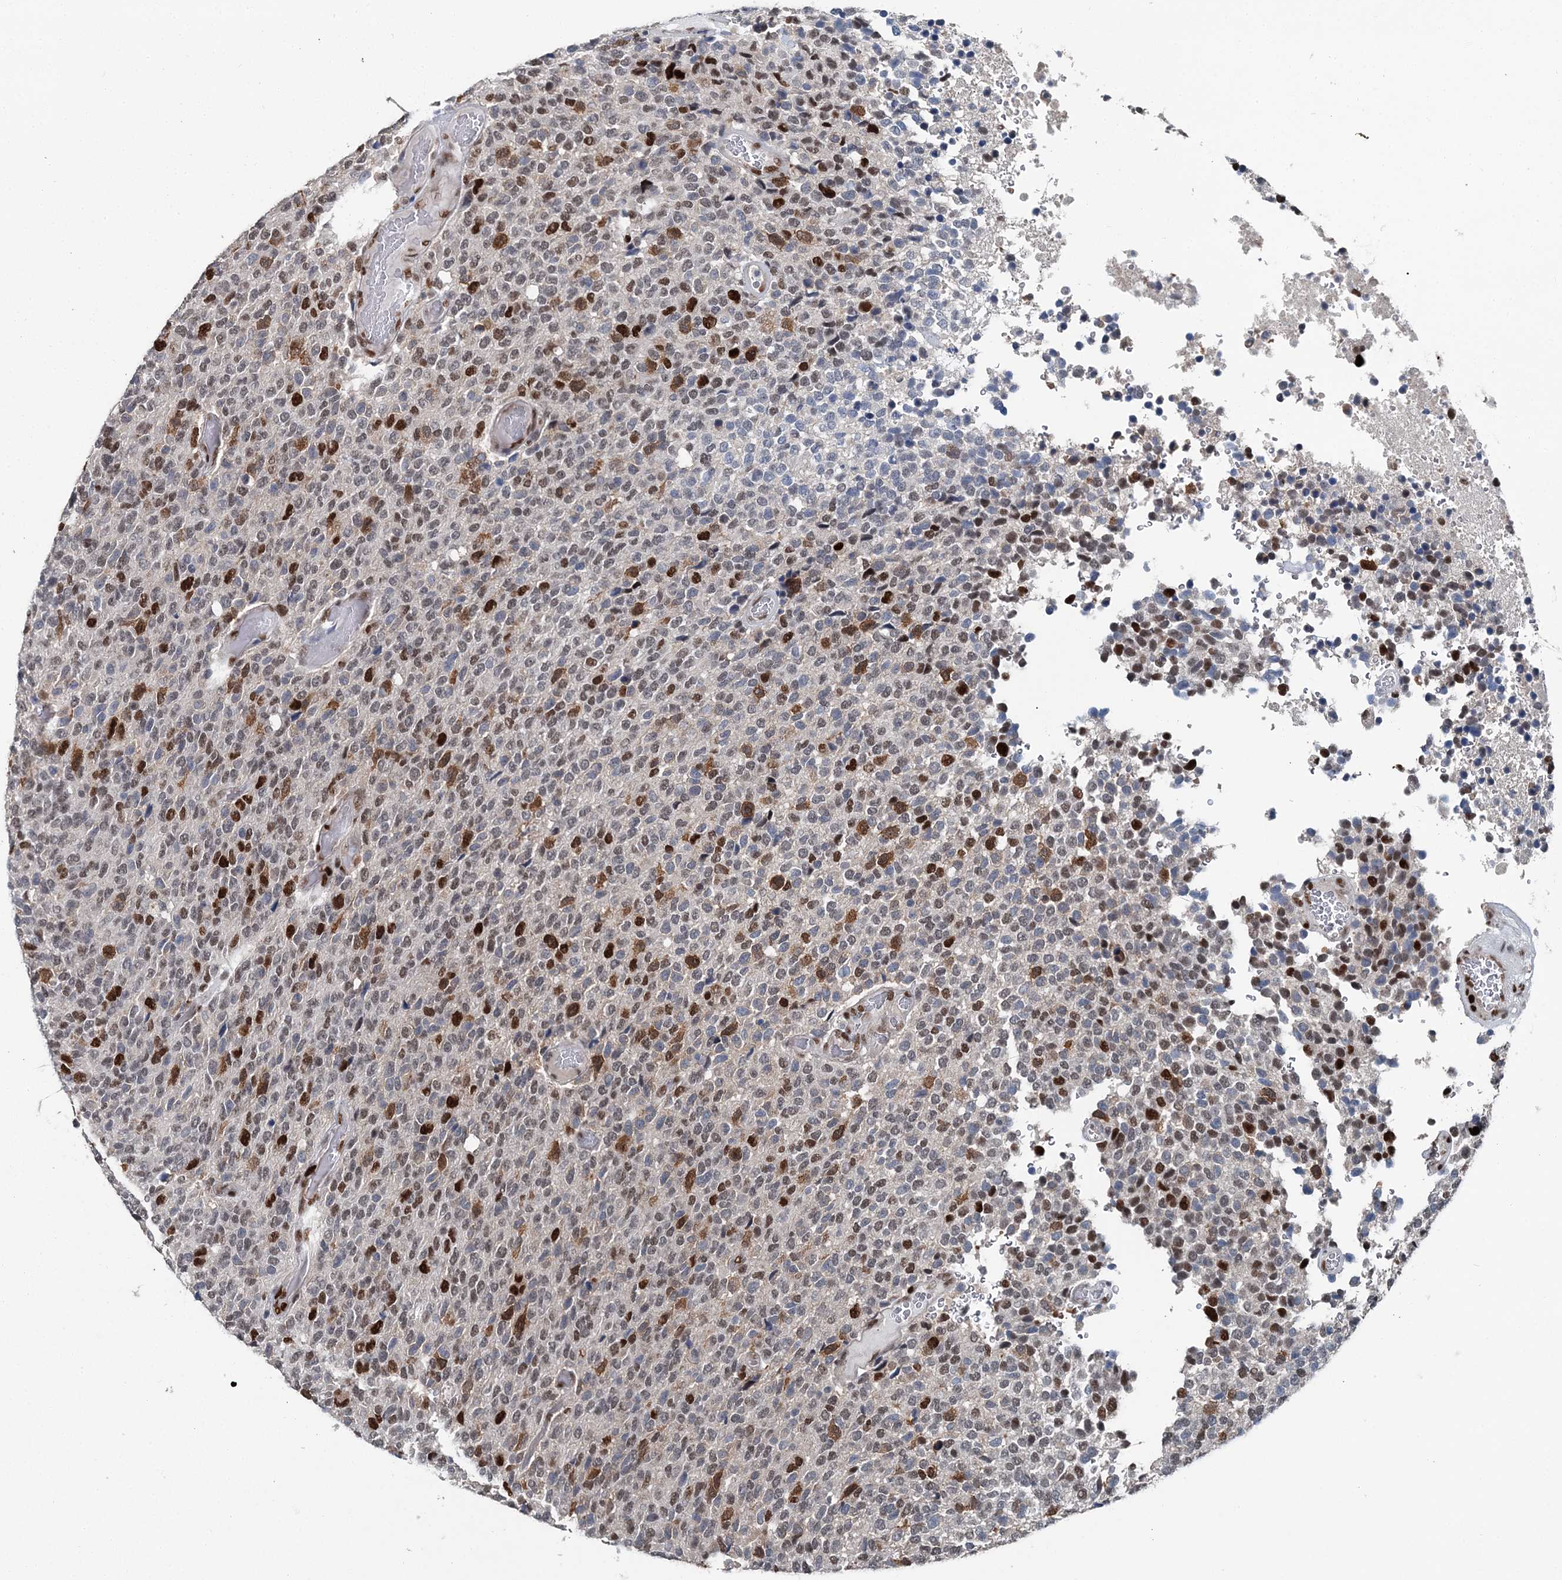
{"staining": {"intensity": "strong", "quantity": "<25%", "location": "nuclear"}, "tissue": "glioma", "cell_type": "Tumor cells", "image_type": "cancer", "snomed": [{"axis": "morphology", "description": "Glioma, malignant, High grade"}, {"axis": "topography", "description": "pancreas cauda"}], "caption": "Tumor cells reveal medium levels of strong nuclear staining in about <25% of cells in malignant glioma (high-grade).", "gene": "HAT1", "patient": {"sex": "male", "age": 60}}